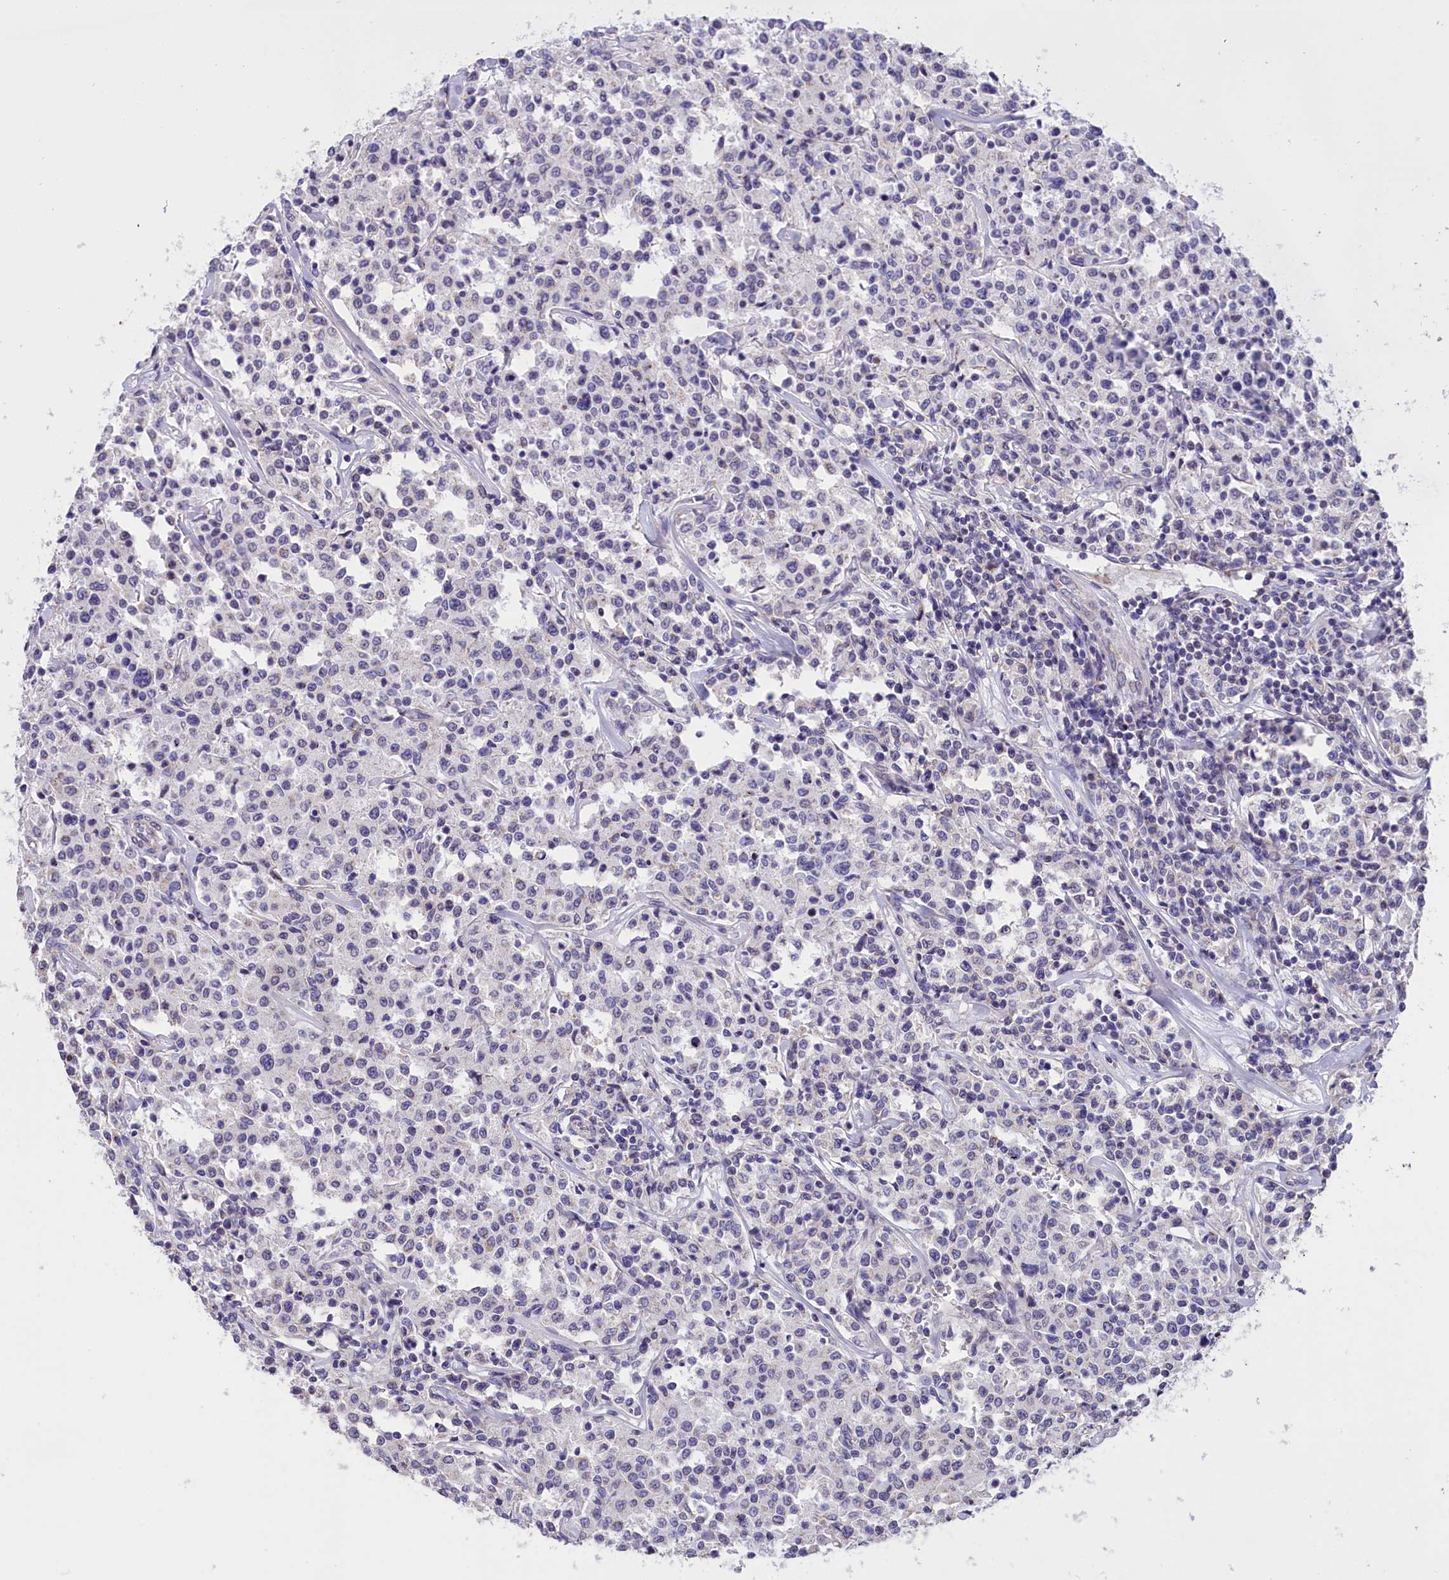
{"staining": {"intensity": "negative", "quantity": "none", "location": "none"}, "tissue": "lymphoma", "cell_type": "Tumor cells", "image_type": "cancer", "snomed": [{"axis": "morphology", "description": "Malignant lymphoma, non-Hodgkin's type, Low grade"}, {"axis": "topography", "description": "Small intestine"}], "caption": "The micrograph demonstrates no staining of tumor cells in malignant lymphoma, non-Hodgkin's type (low-grade).", "gene": "CYP2U1", "patient": {"sex": "female", "age": 59}}